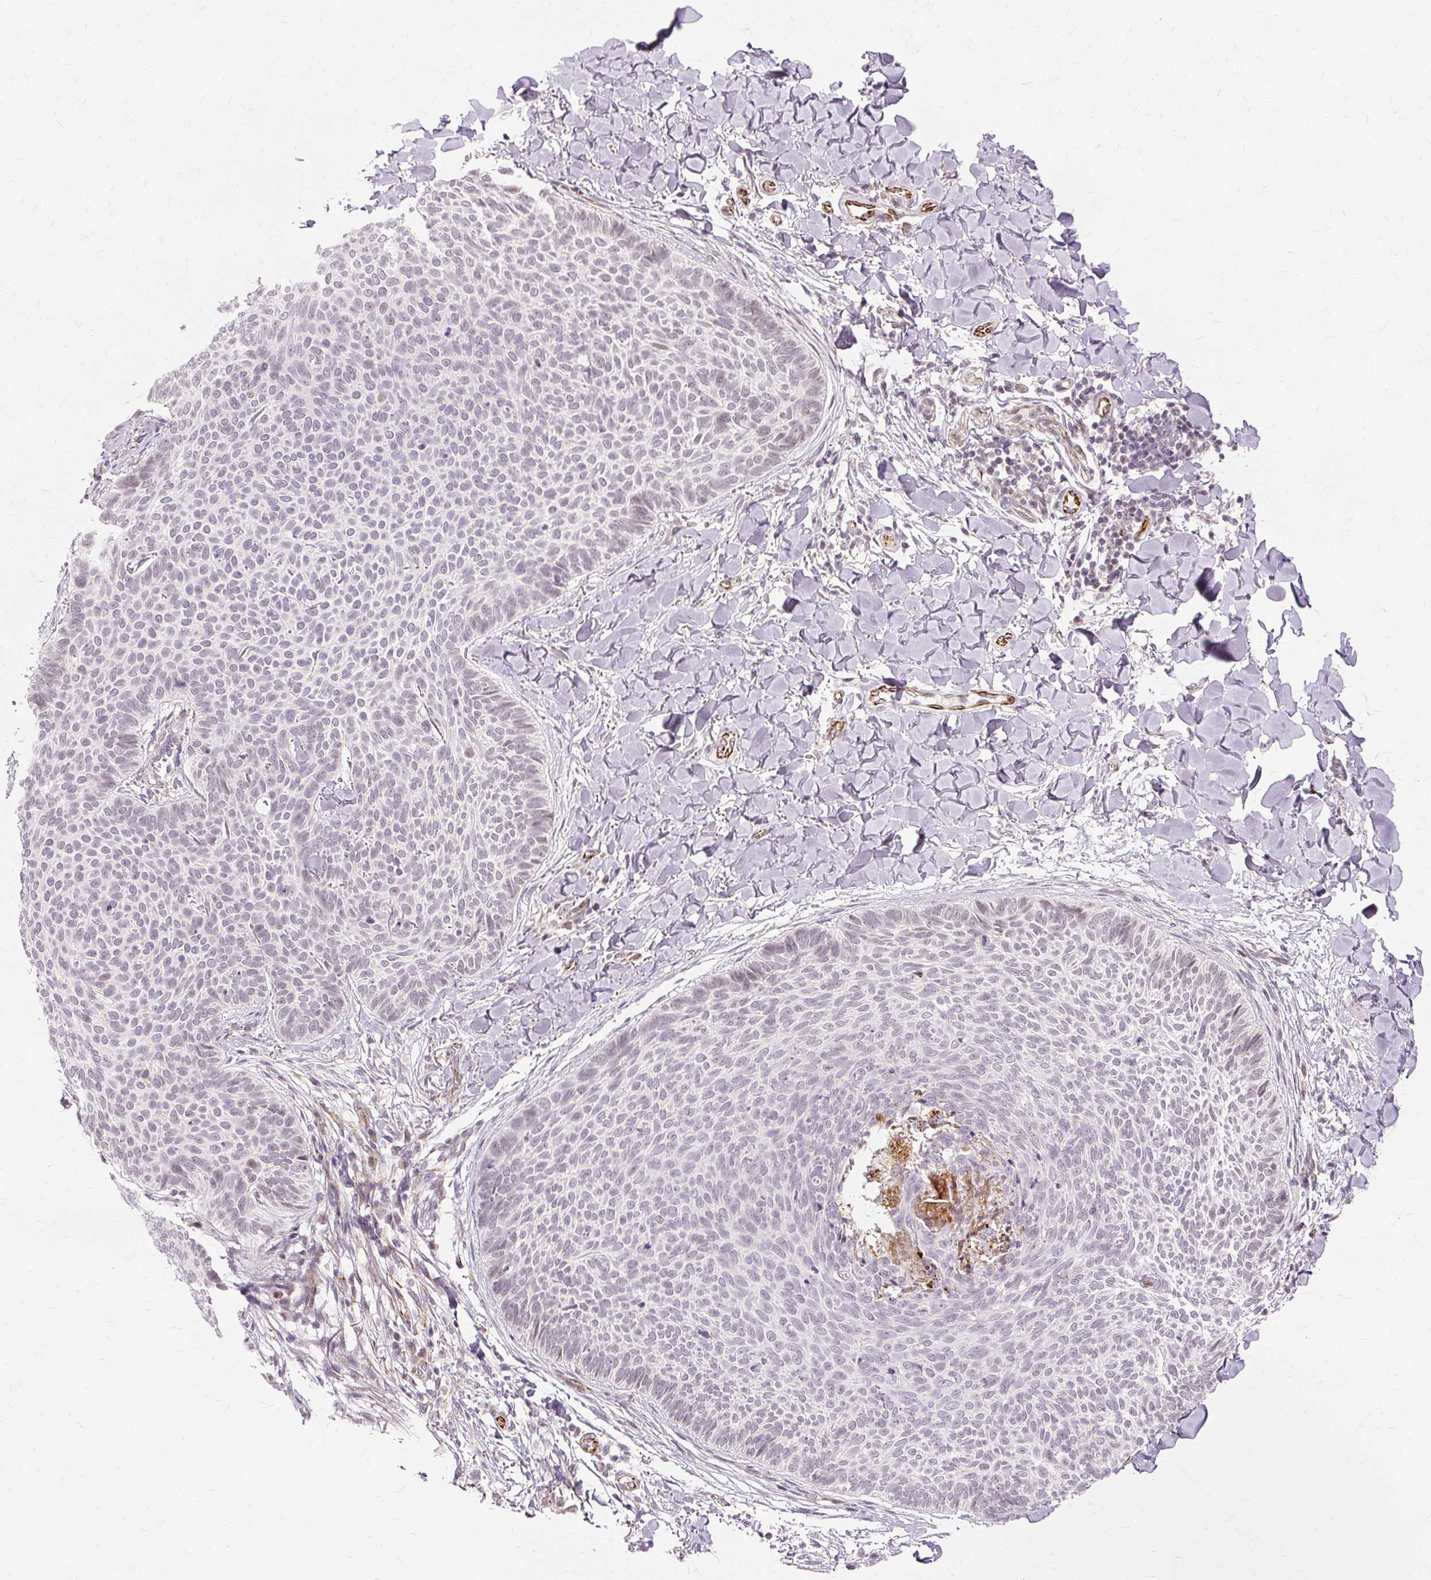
{"staining": {"intensity": "weak", "quantity": "<25%", "location": "nuclear"}, "tissue": "skin cancer", "cell_type": "Tumor cells", "image_type": "cancer", "snomed": [{"axis": "morphology", "description": "Normal tissue, NOS"}, {"axis": "morphology", "description": "Basal cell carcinoma"}, {"axis": "topography", "description": "Skin"}], "caption": "DAB immunohistochemical staining of human skin cancer reveals no significant positivity in tumor cells.", "gene": "MMACHC", "patient": {"sex": "male", "age": 50}}